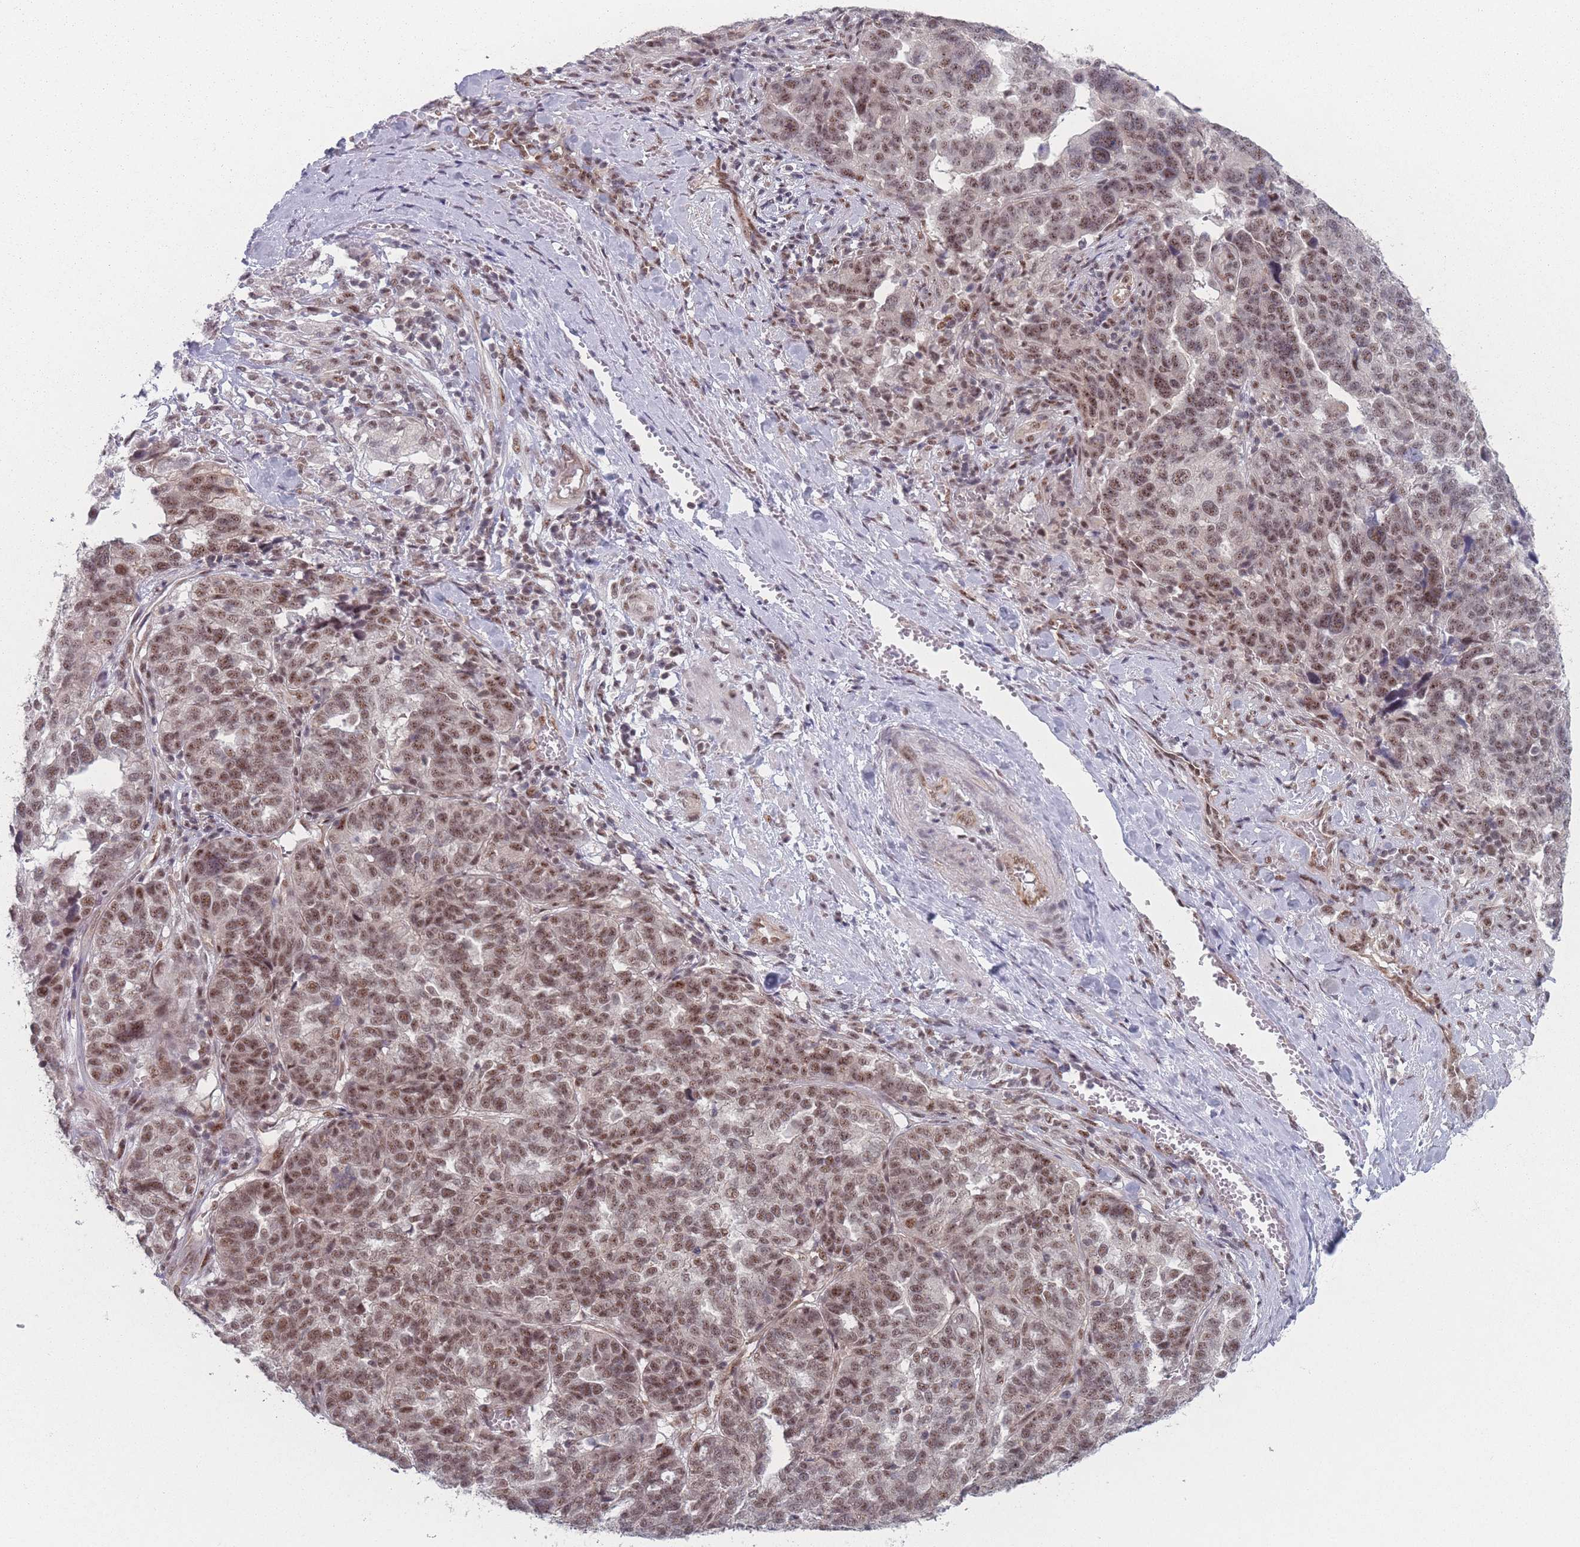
{"staining": {"intensity": "moderate", "quantity": ">75%", "location": "nuclear"}, "tissue": "ovarian cancer", "cell_type": "Tumor cells", "image_type": "cancer", "snomed": [{"axis": "morphology", "description": "Cystadenocarcinoma, serous, NOS"}, {"axis": "topography", "description": "Ovary"}], "caption": "Tumor cells display medium levels of moderate nuclear expression in about >75% of cells in human serous cystadenocarcinoma (ovarian).", "gene": "ZC3H14", "patient": {"sex": "female", "age": 59}}